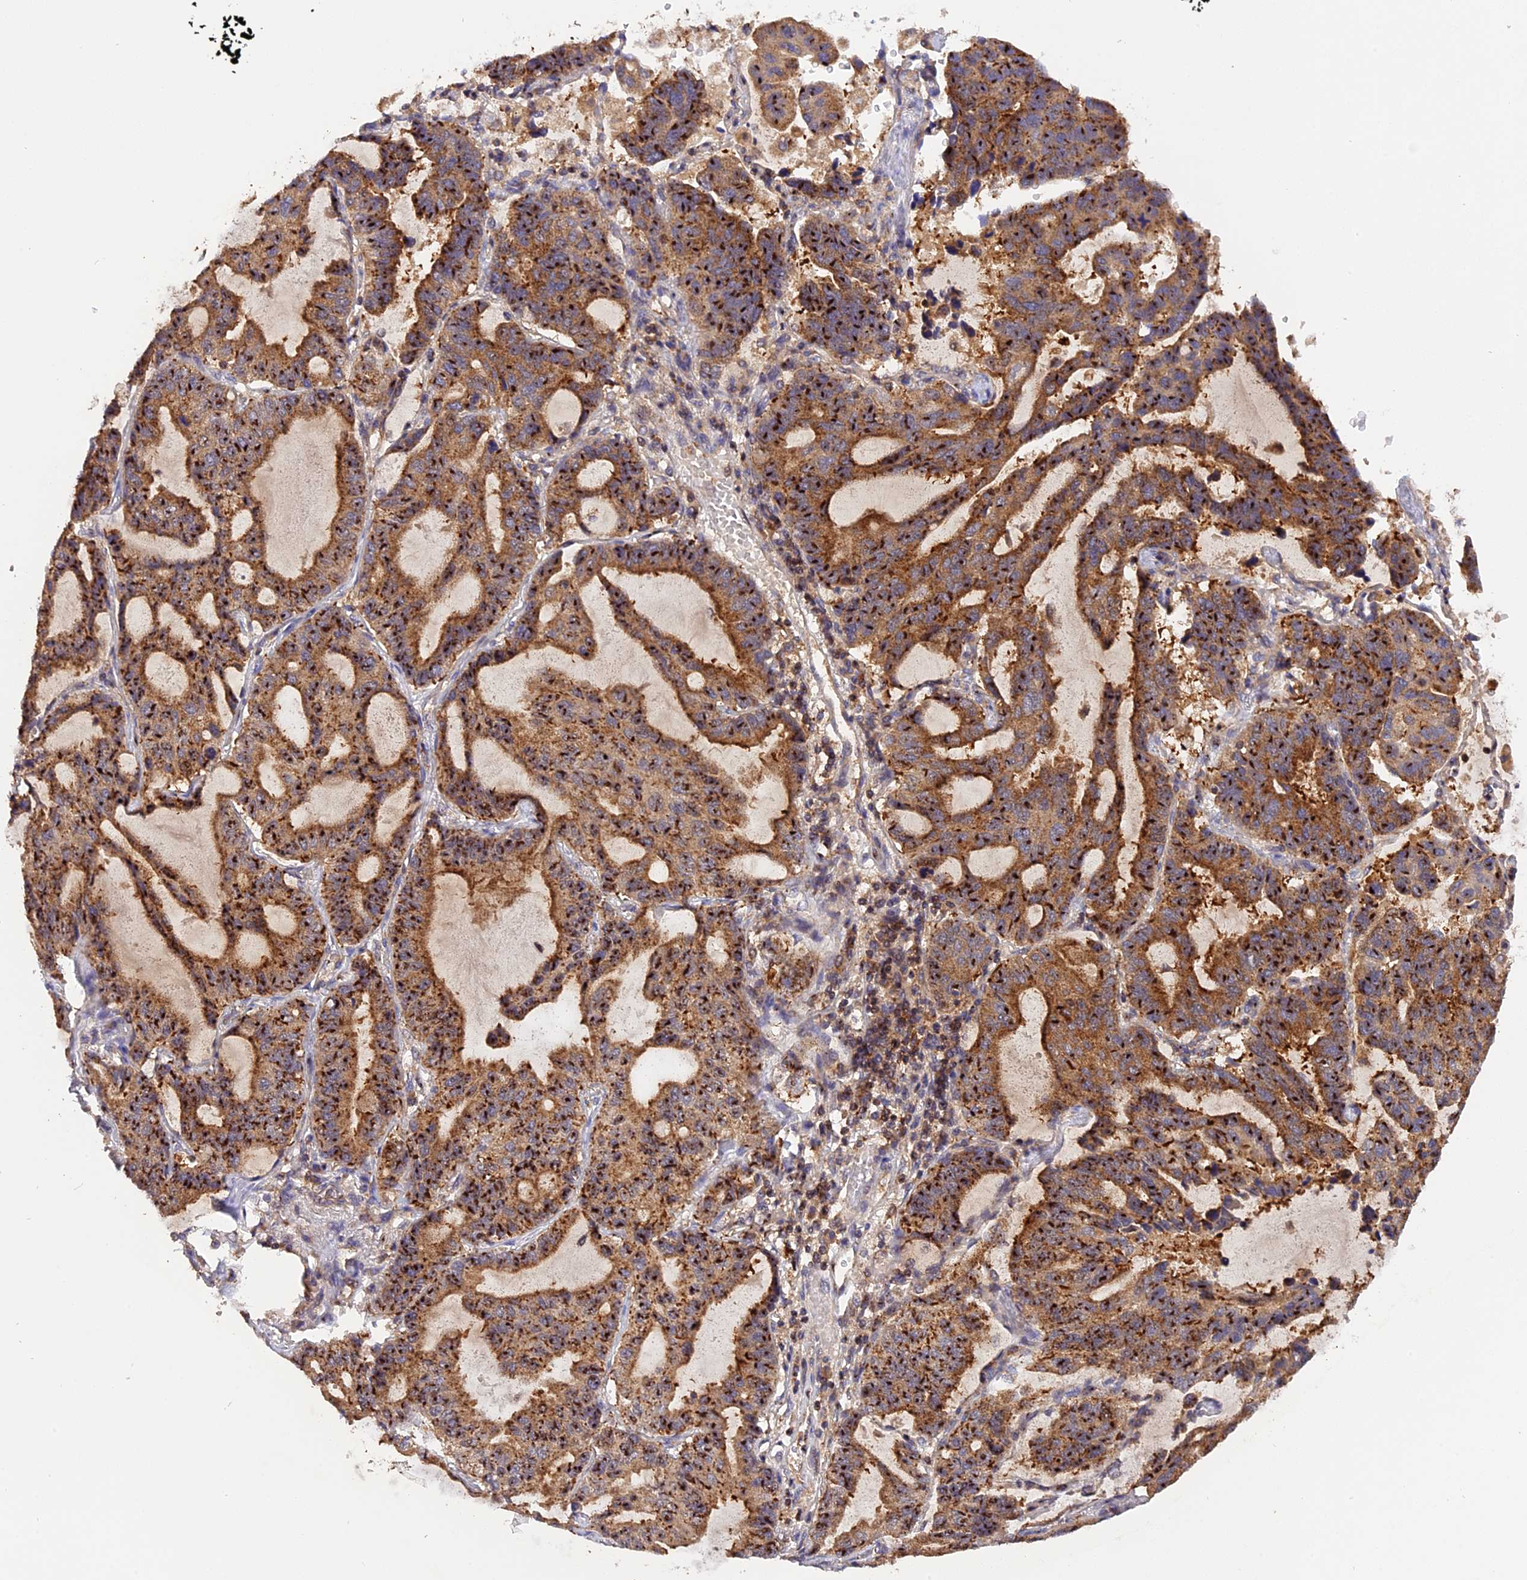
{"staining": {"intensity": "moderate", "quantity": ">75%", "location": "cytoplasmic/membranous"}, "tissue": "lung cancer", "cell_type": "Tumor cells", "image_type": "cancer", "snomed": [{"axis": "morphology", "description": "Adenocarcinoma, NOS"}, {"axis": "topography", "description": "Lung"}], "caption": "The image reveals a brown stain indicating the presence of a protein in the cytoplasmic/membranous of tumor cells in adenocarcinoma (lung).", "gene": "PEX3", "patient": {"sex": "male", "age": 64}}